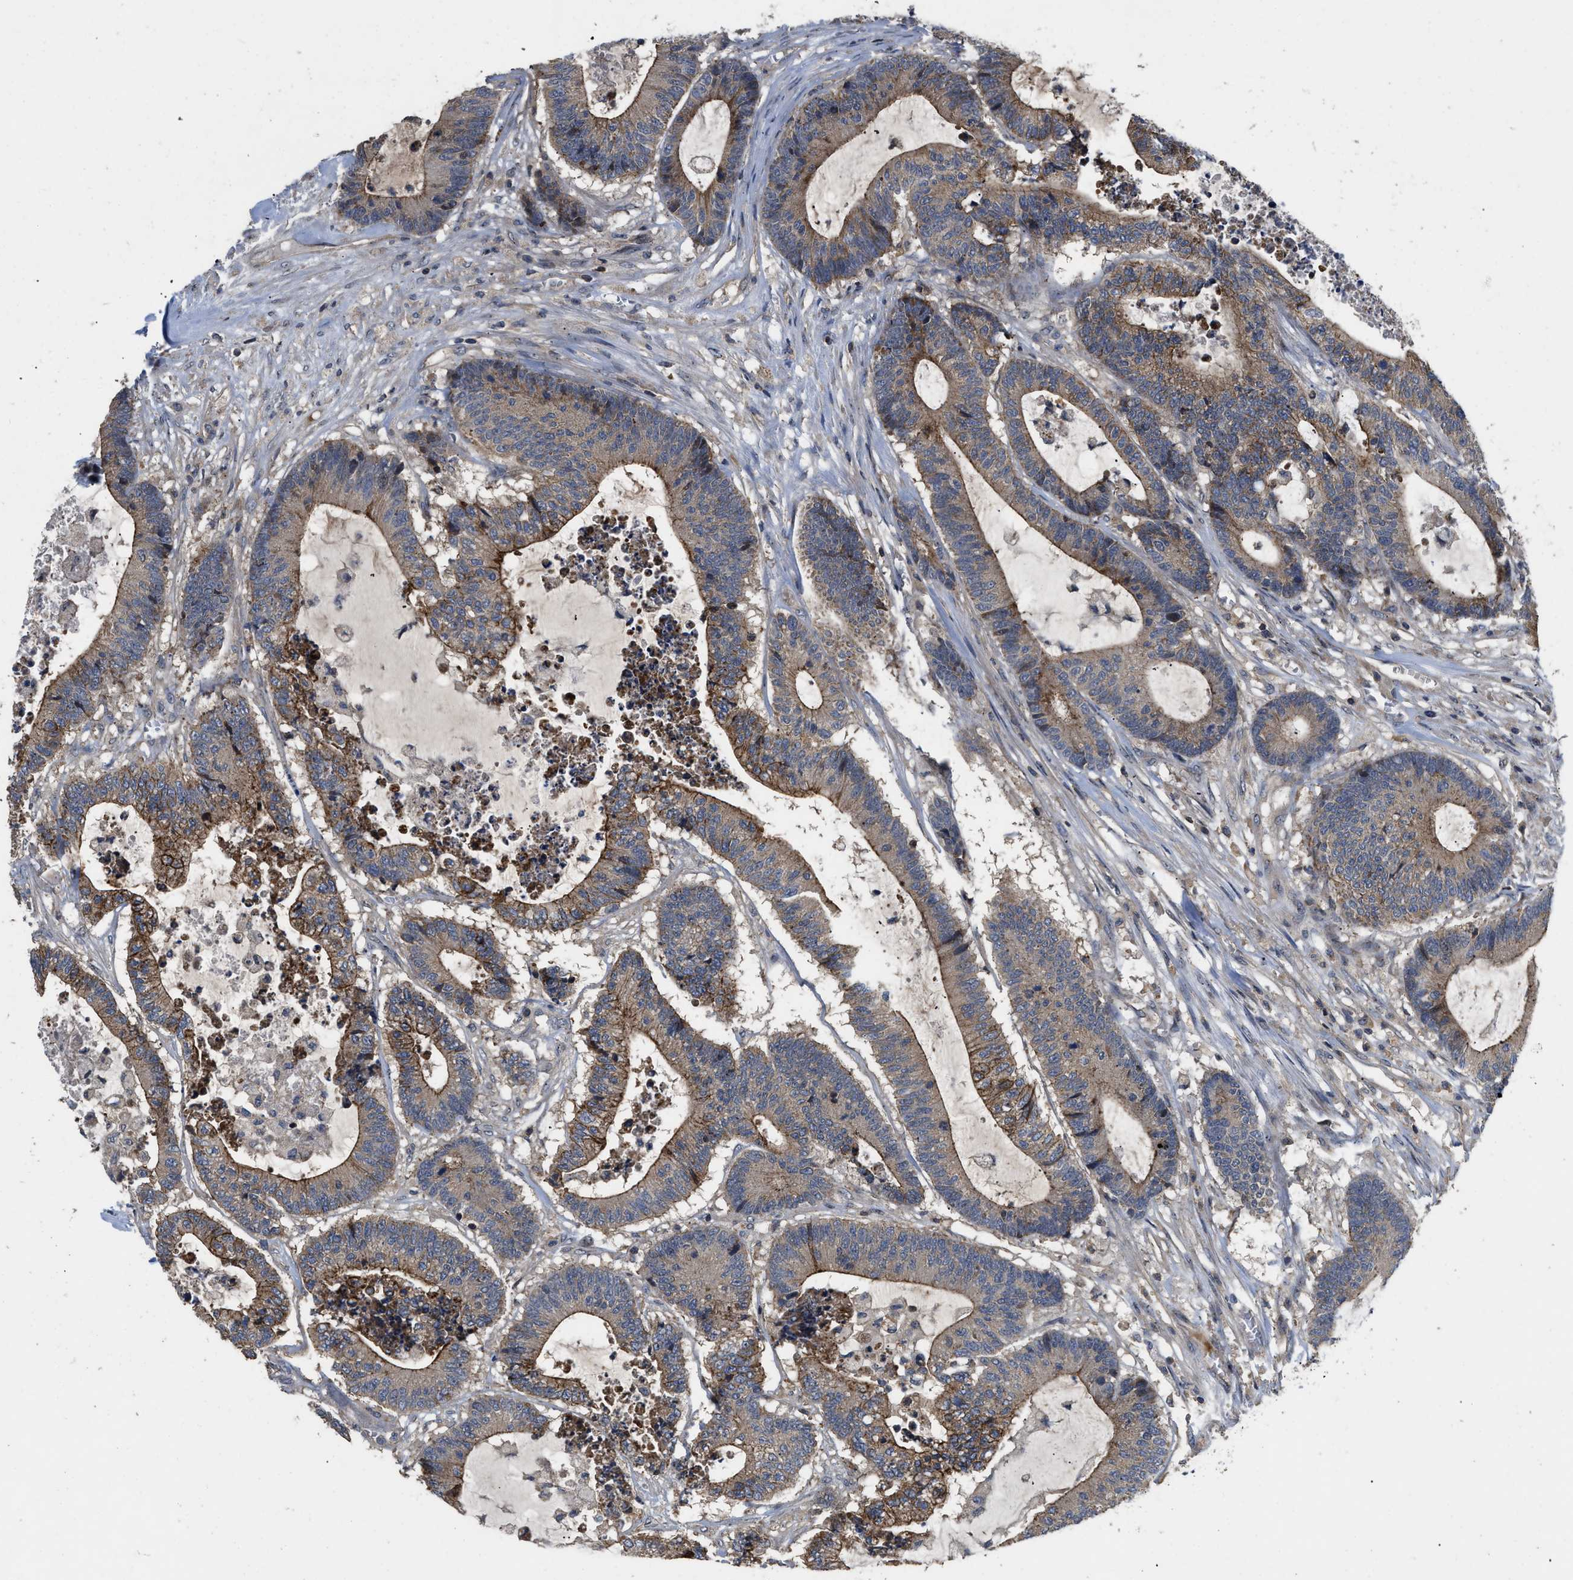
{"staining": {"intensity": "moderate", "quantity": ">75%", "location": "cytoplasmic/membranous"}, "tissue": "colorectal cancer", "cell_type": "Tumor cells", "image_type": "cancer", "snomed": [{"axis": "morphology", "description": "Adenocarcinoma, NOS"}, {"axis": "topography", "description": "Colon"}], "caption": "Immunohistochemistry (IHC) of adenocarcinoma (colorectal) exhibits medium levels of moderate cytoplasmic/membranous expression in approximately >75% of tumor cells. (Stains: DAB in brown, nuclei in blue, Microscopy: brightfield microscopy at high magnification).", "gene": "PRDM14", "patient": {"sex": "female", "age": 84}}